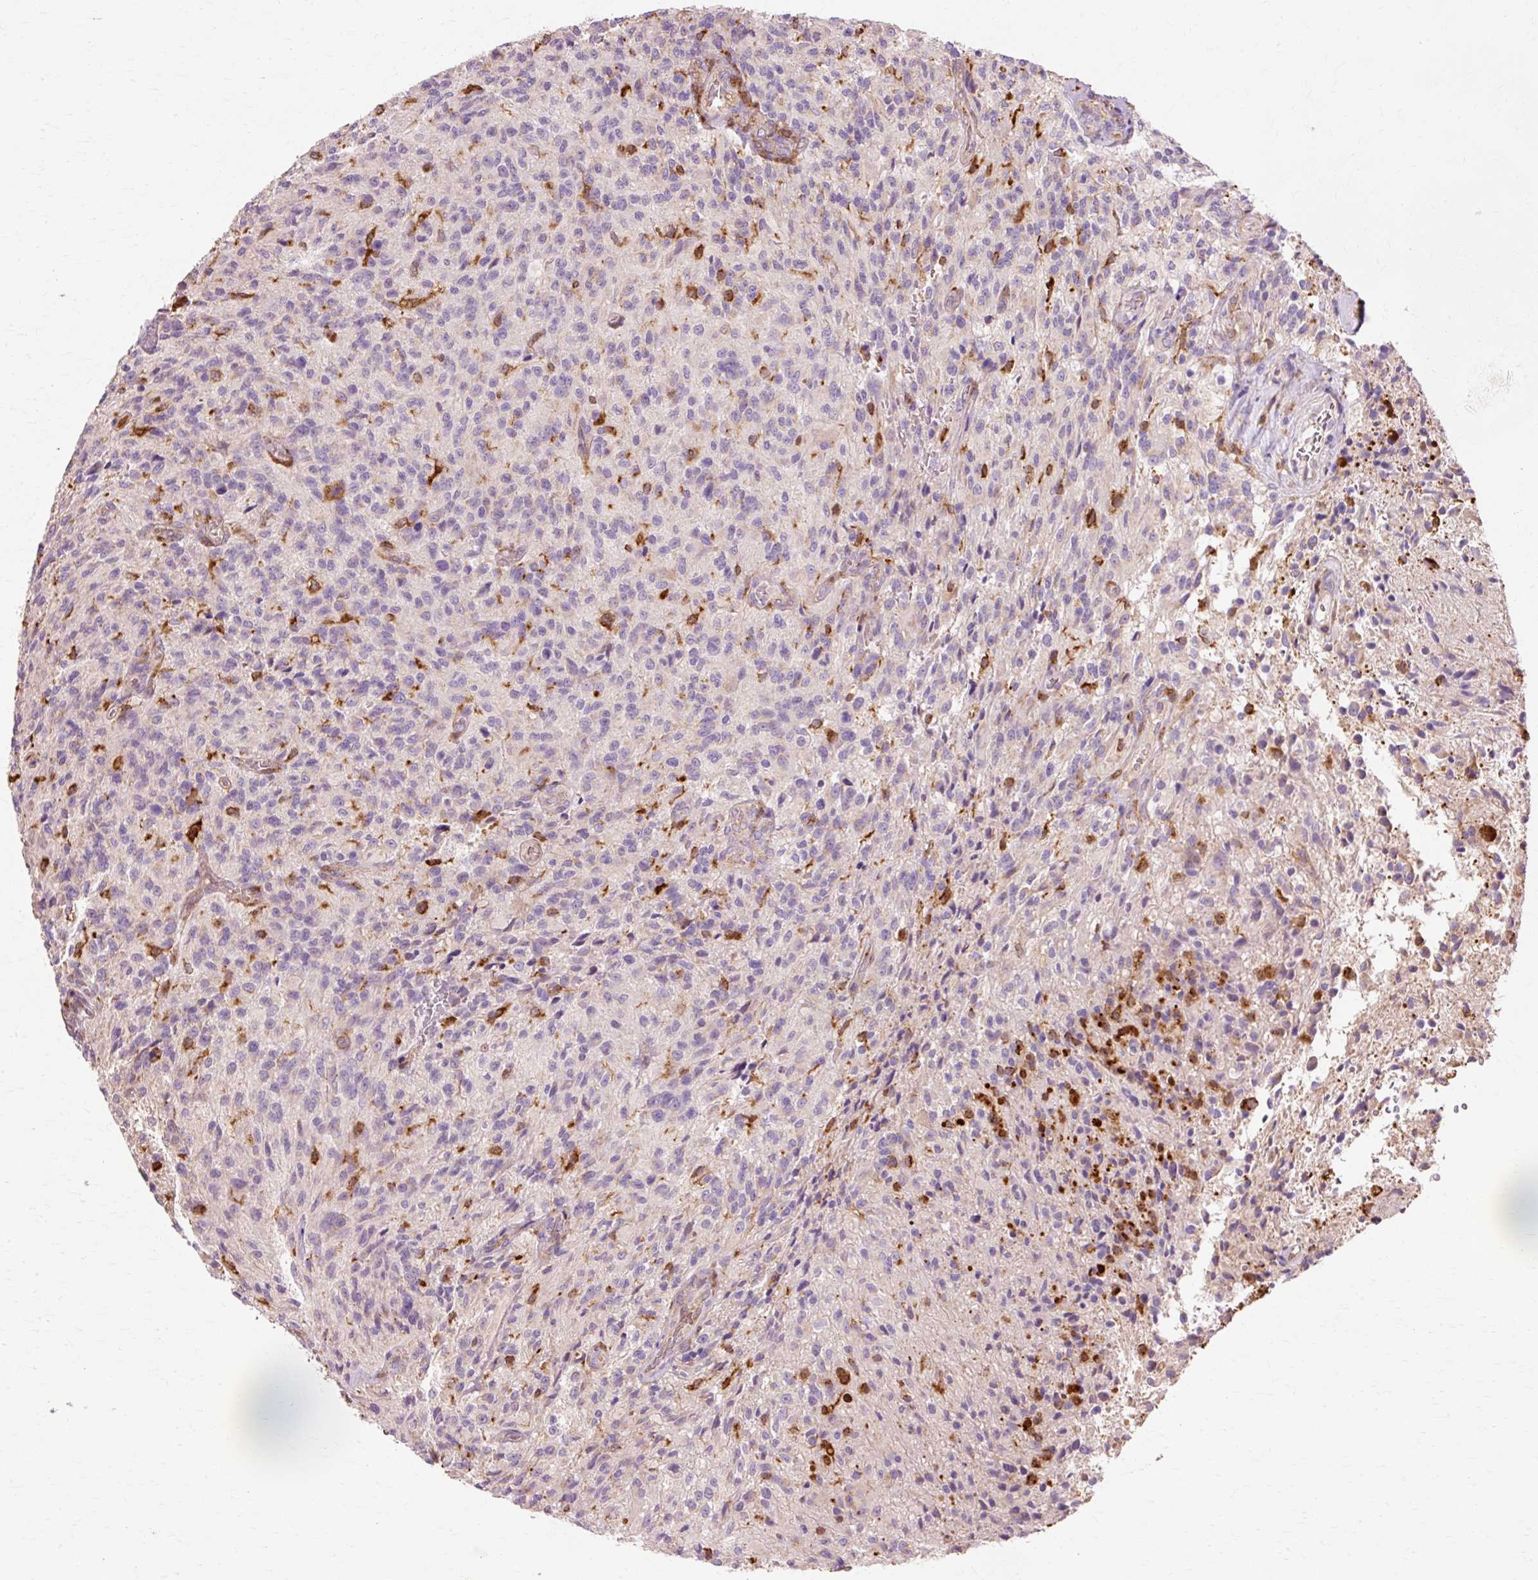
{"staining": {"intensity": "negative", "quantity": "none", "location": "none"}, "tissue": "glioma", "cell_type": "Tumor cells", "image_type": "cancer", "snomed": [{"axis": "morphology", "description": "Normal tissue, NOS"}, {"axis": "morphology", "description": "Glioma, malignant, High grade"}, {"axis": "topography", "description": "Cerebral cortex"}], "caption": "Immunohistochemical staining of high-grade glioma (malignant) exhibits no significant positivity in tumor cells.", "gene": "GPX1", "patient": {"sex": "male", "age": 56}}